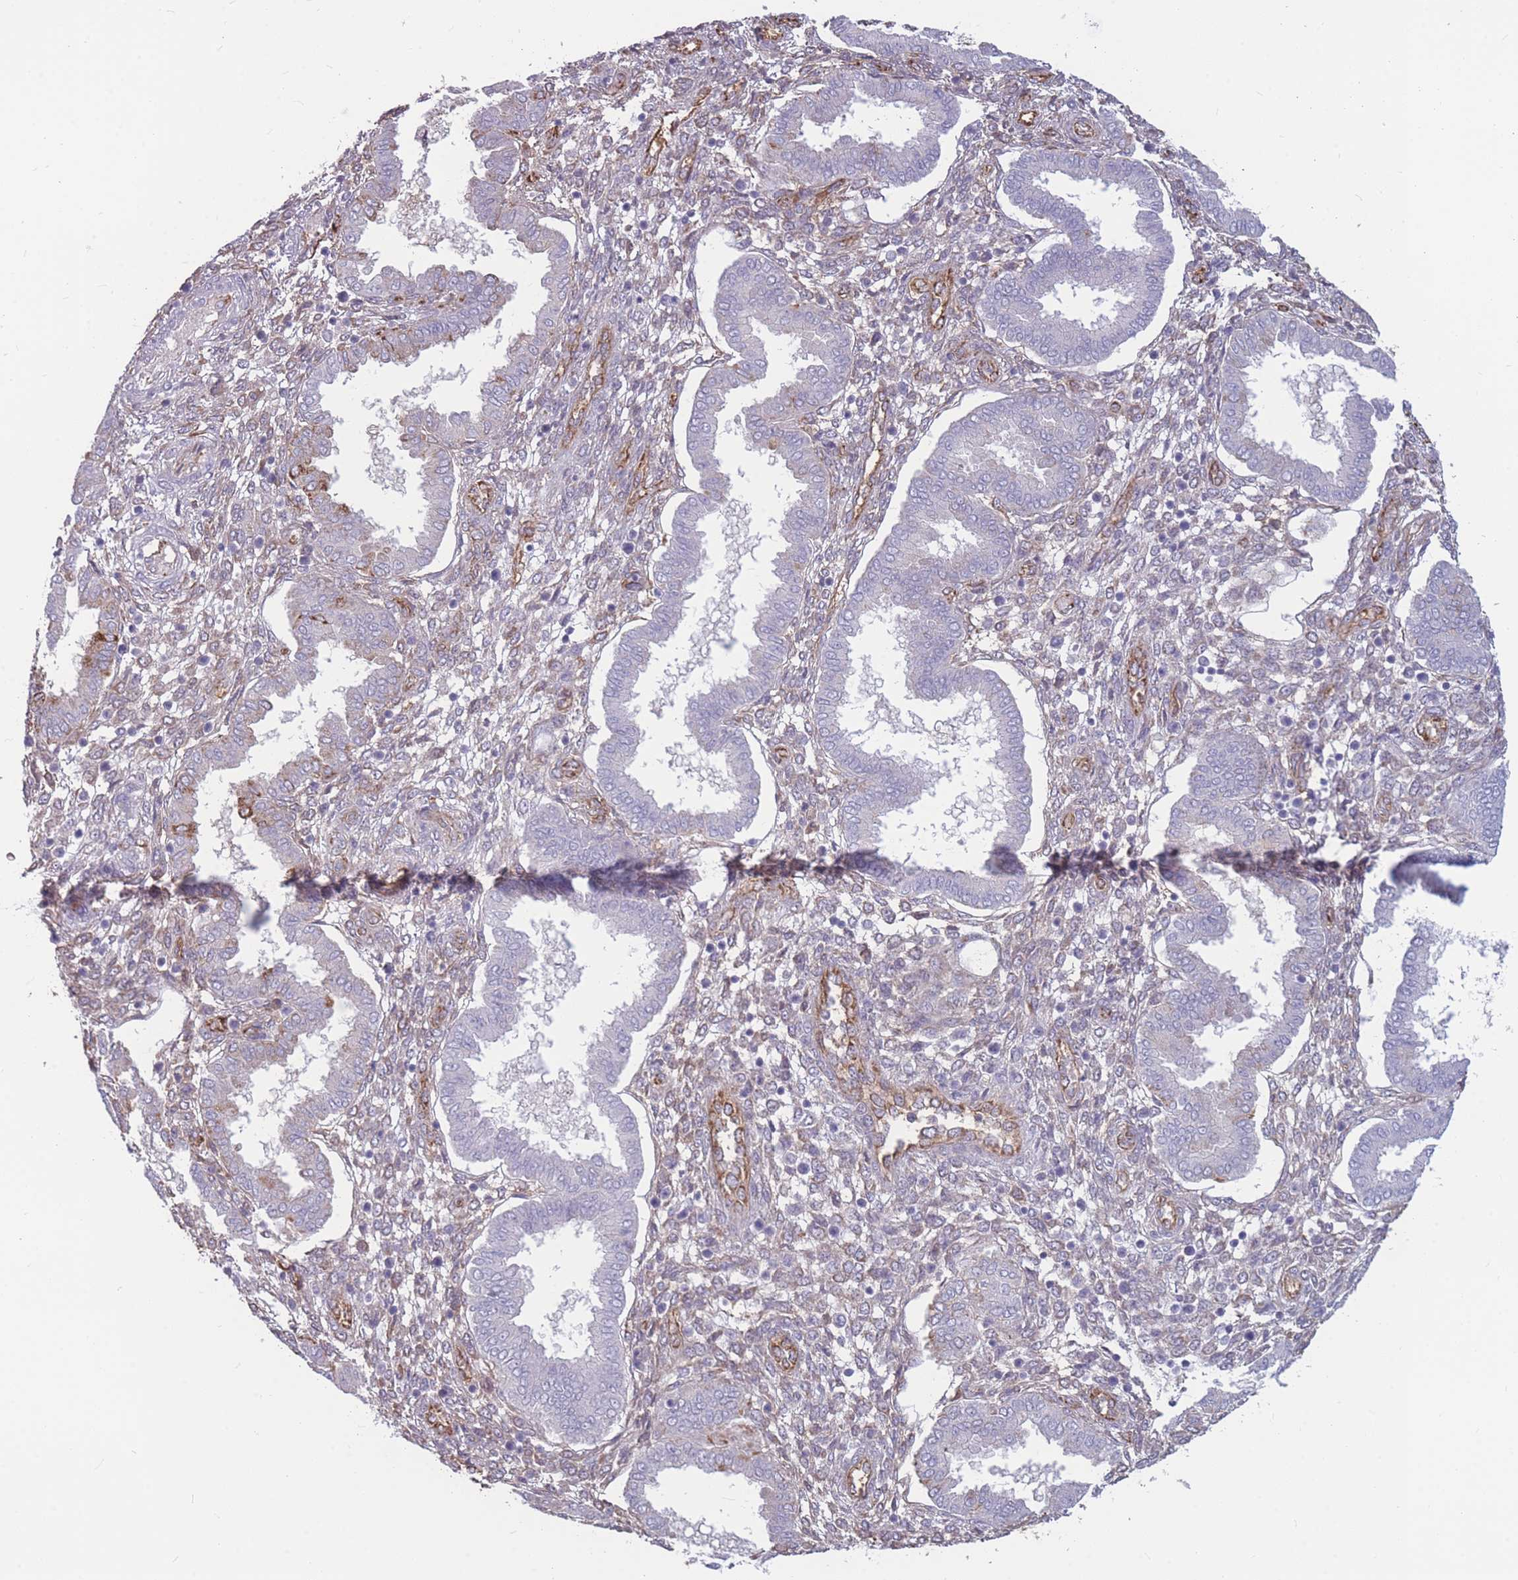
{"staining": {"intensity": "moderate", "quantity": "<25%", "location": "cytoplasmic/membranous"}, "tissue": "endometrium", "cell_type": "Cells in endometrial stroma", "image_type": "normal", "snomed": [{"axis": "morphology", "description": "Normal tissue, NOS"}, {"axis": "topography", "description": "Endometrium"}], "caption": "Immunohistochemical staining of unremarkable human endometrium exhibits low levels of moderate cytoplasmic/membranous positivity in approximately <25% of cells in endometrial stroma.", "gene": "GNA11", "patient": {"sex": "female", "age": 24}}